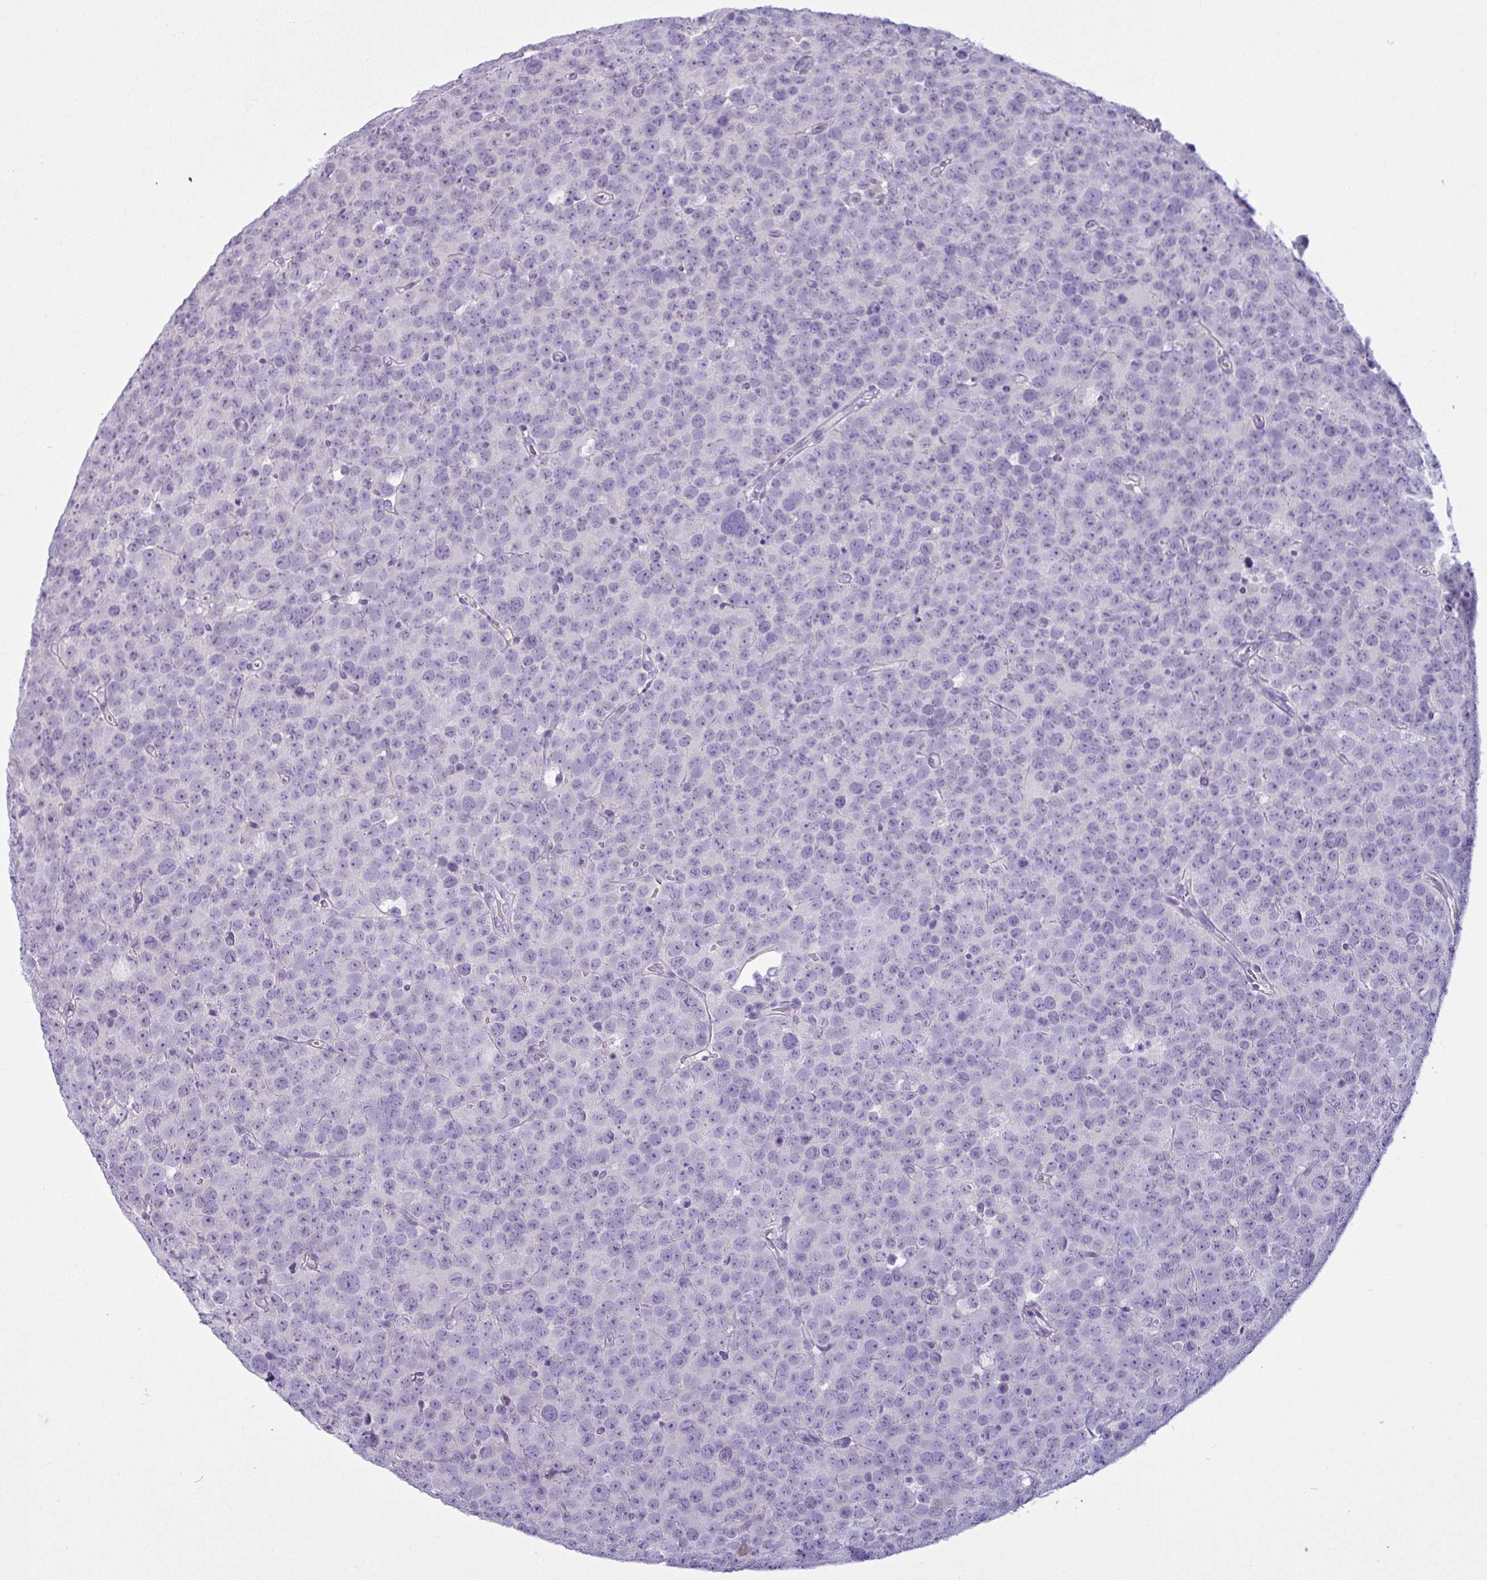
{"staining": {"intensity": "negative", "quantity": "none", "location": "none"}, "tissue": "testis cancer", "cell_type": "Tumor cells", "image_type": "cancer", "snomed": [{"axis": "morphology", "description": "Seminoma, NOS"}, {"axis": "topography", "description": "Testis"}], "caption": "This photomicrograph is of seminoma (testis) stained with immunohistochemistry (IHC) to label a protein in brown with the nuclei are counter-stained blue. There is no expression in tumor cells.", "gene": "CDH16", "patient": {"sex": "male", "age": 71}}